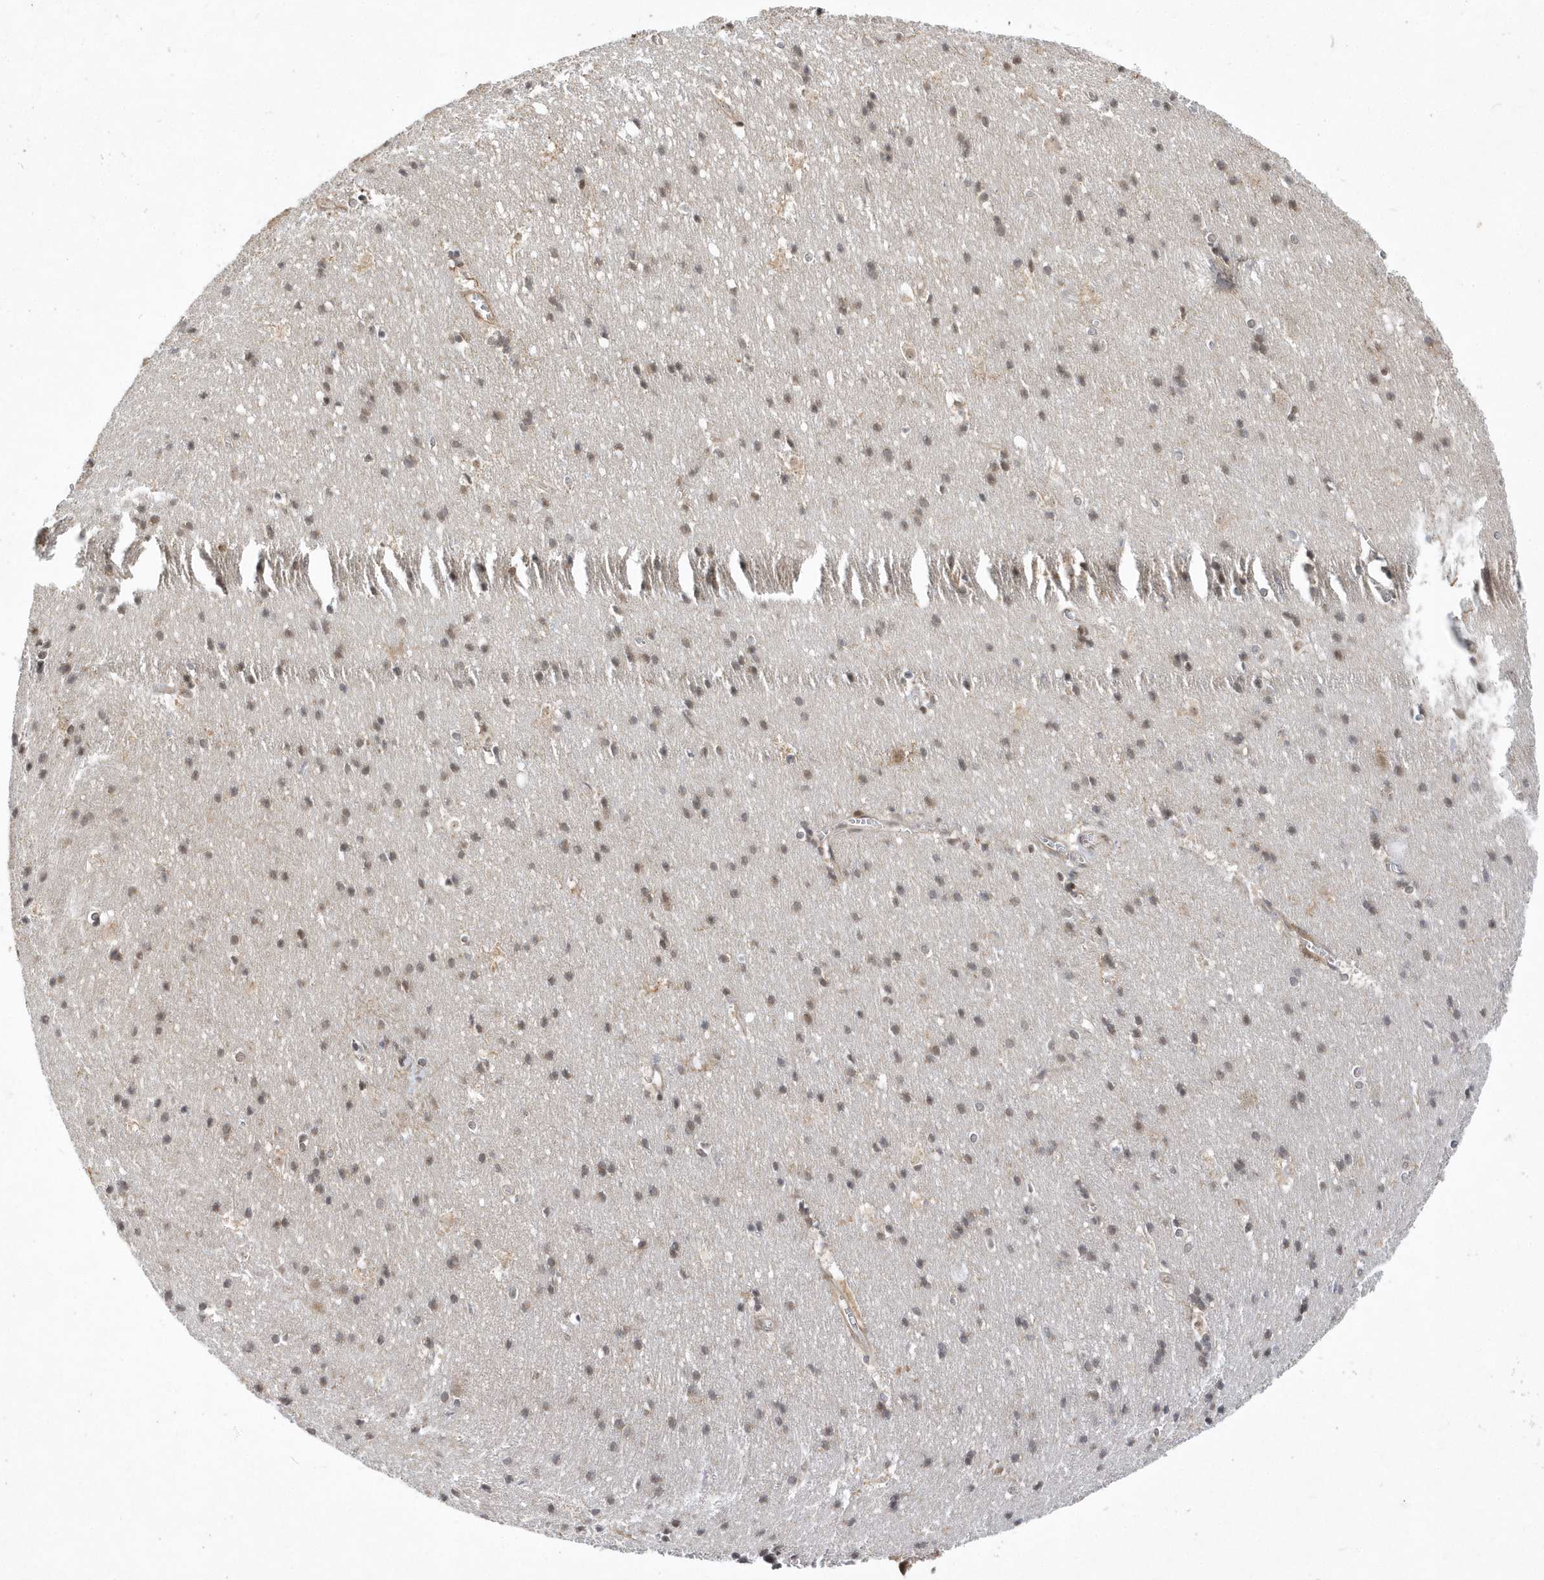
{"staining": {"intensity": "weak", "quantity": ">75%", "location": "cytoplasmic/membranous,nuclear"}, "tissue": "cerebral cortex", "cell_type": "Endothelial cells", "image_type": "normal", "snomed": [{"axis": "morphology", "description": "Normal tissue, NOS"}, {"axis": "topography", "description": "Cerebral cortex"}], "caption": "IHC (DAB (3,3'-diaminobenzidine)) staining of normal human cerebral cortex exhibits weak cytoplasmic/membranous,nuclear protein expression in approximately >75% of endothelial cells. (Brightfield microscopy of DAB IHC at high magnification).", "gene": "MXI1", "patient": {"sex": "male", "age": 54}}